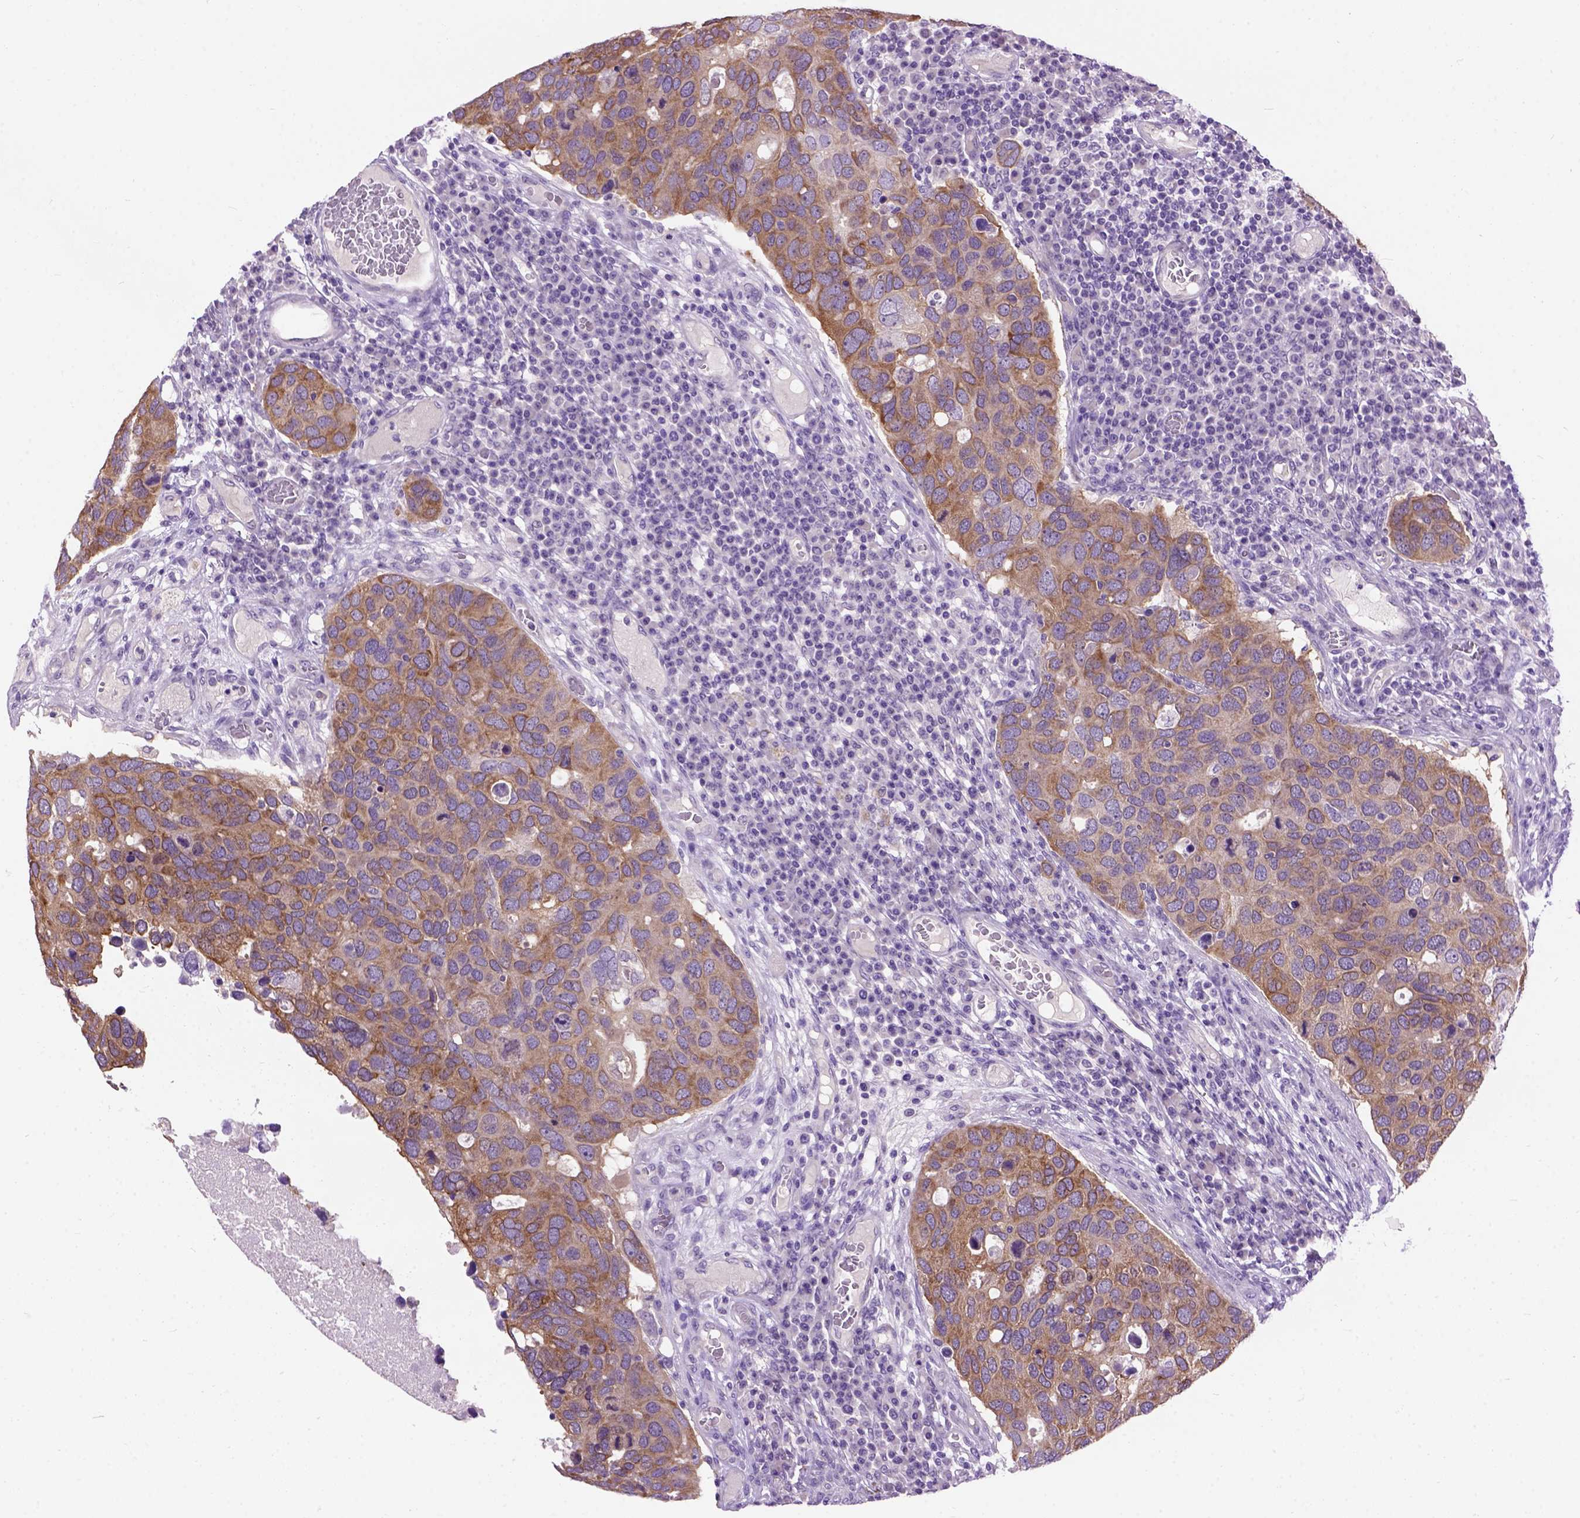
{"staining": {"intensity": "moderate", "quantity": ">75%", "location": "cytoplasmic/membranous"}, "tissue": "breast cancer", "cell_type": "Tumor cells", "image_type": "cancer", "snomed": [{"axis": "morphology", "description": "Duct carcinoma"}, {"axis": "topography", "description": "Breast"}], "caption": "Breast cancer (invasive ductal carcinoma) stained for a protein displays moderate cytoplasmic/membranous positivity in tumor cells.", "gene": "MAPT", "patient": {"sex": "female", "age": 83}}